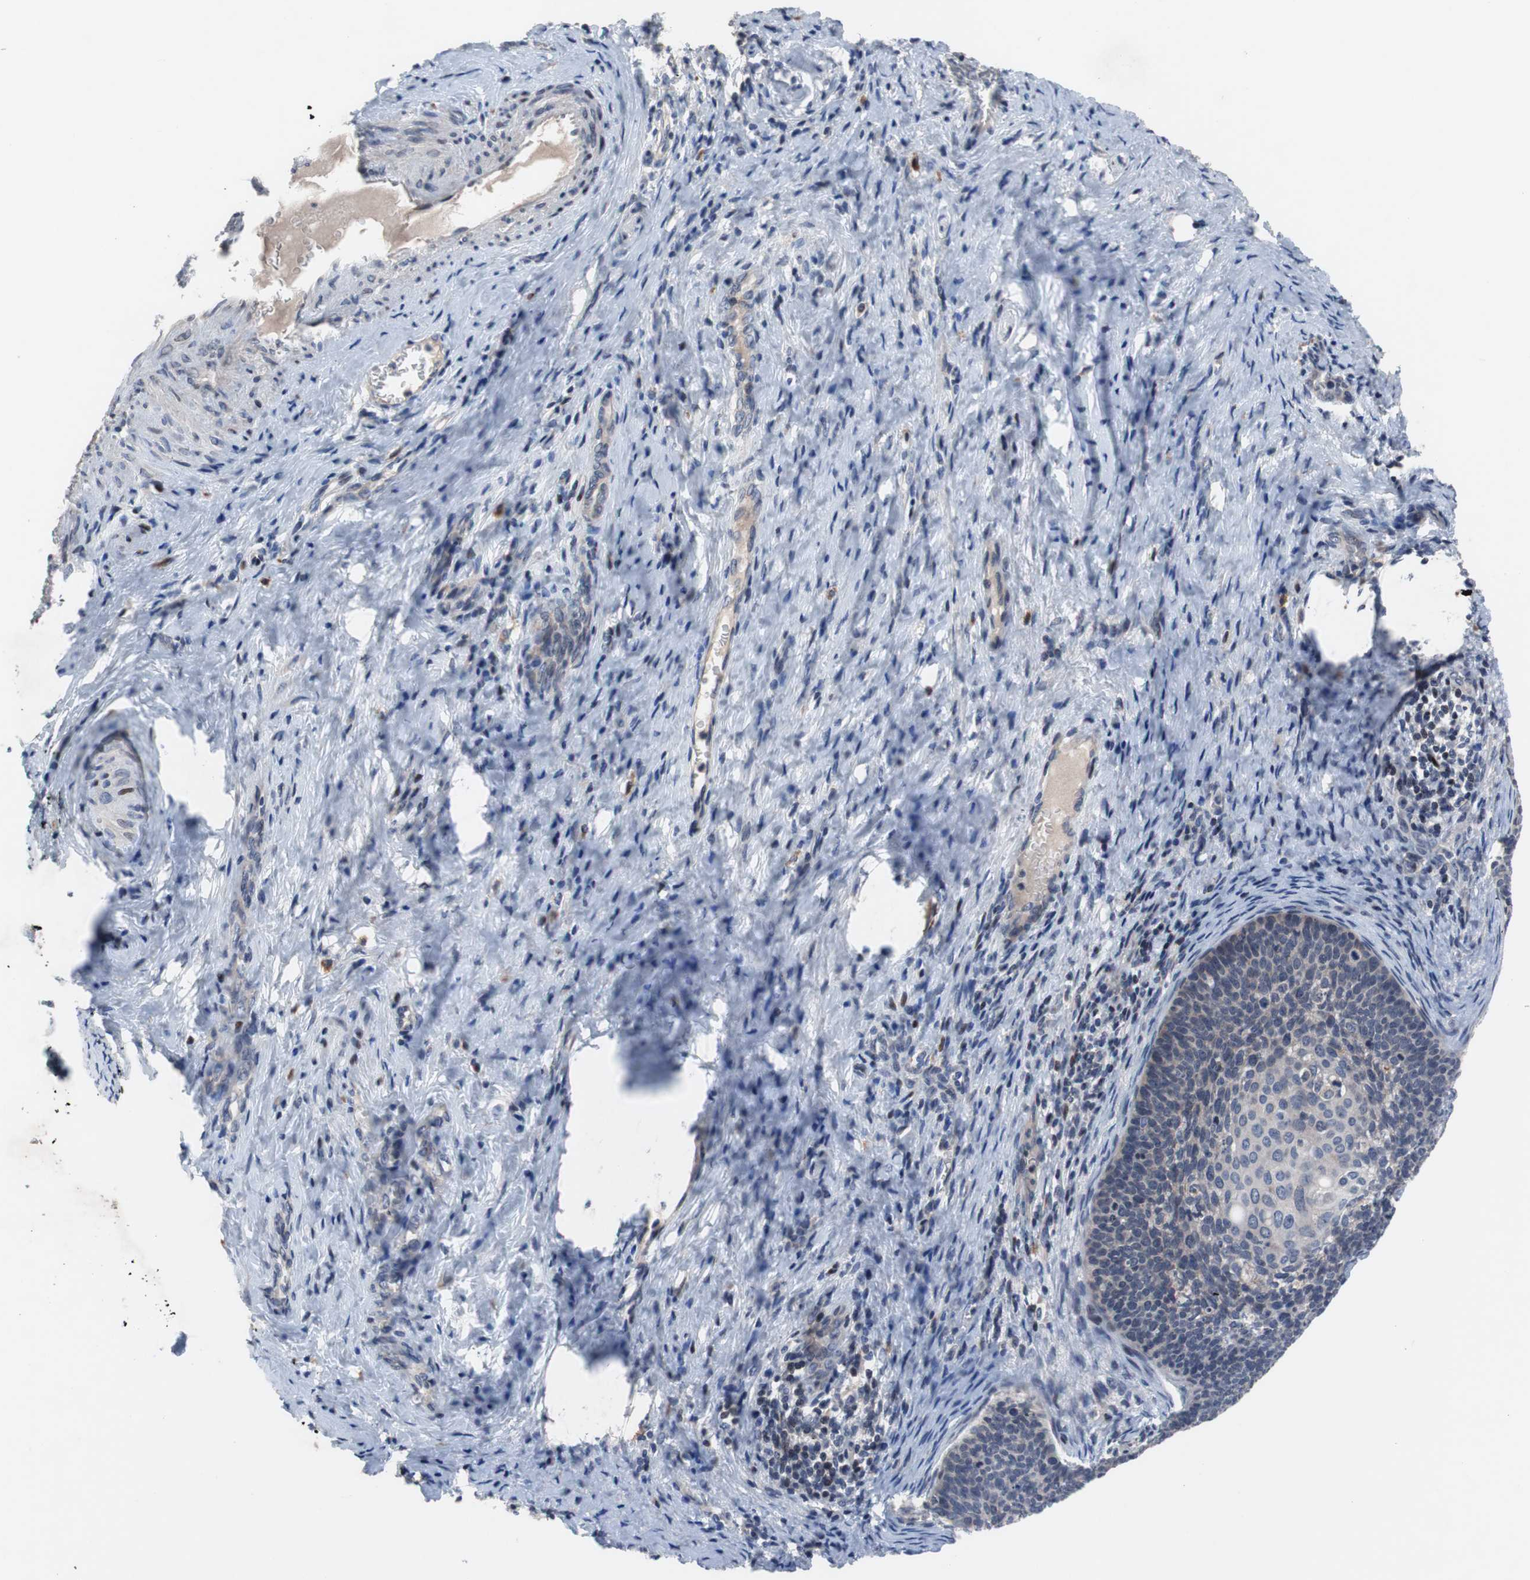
{"staining": {"intensity": "weak", "quantity": "<25%", "location": "cytoplasmic/membranous"}, "tissue": "cervical cancer", "cell_type": "Tumor cells", "image_type": "cancer", "snomed": [{"axis": "morphology", "description": "Squamous cell carcinoma, NOS"}, {"axis": "topography", "description": "Cervix"}], "caption": "This is an immunohistochemistry (IHC) photomicrograph of human cervical squamous cell carcinoma. There is no staining in tumor cells.", "gene": "MUTYH", "patient": {"sex": "female", "age": 33}}